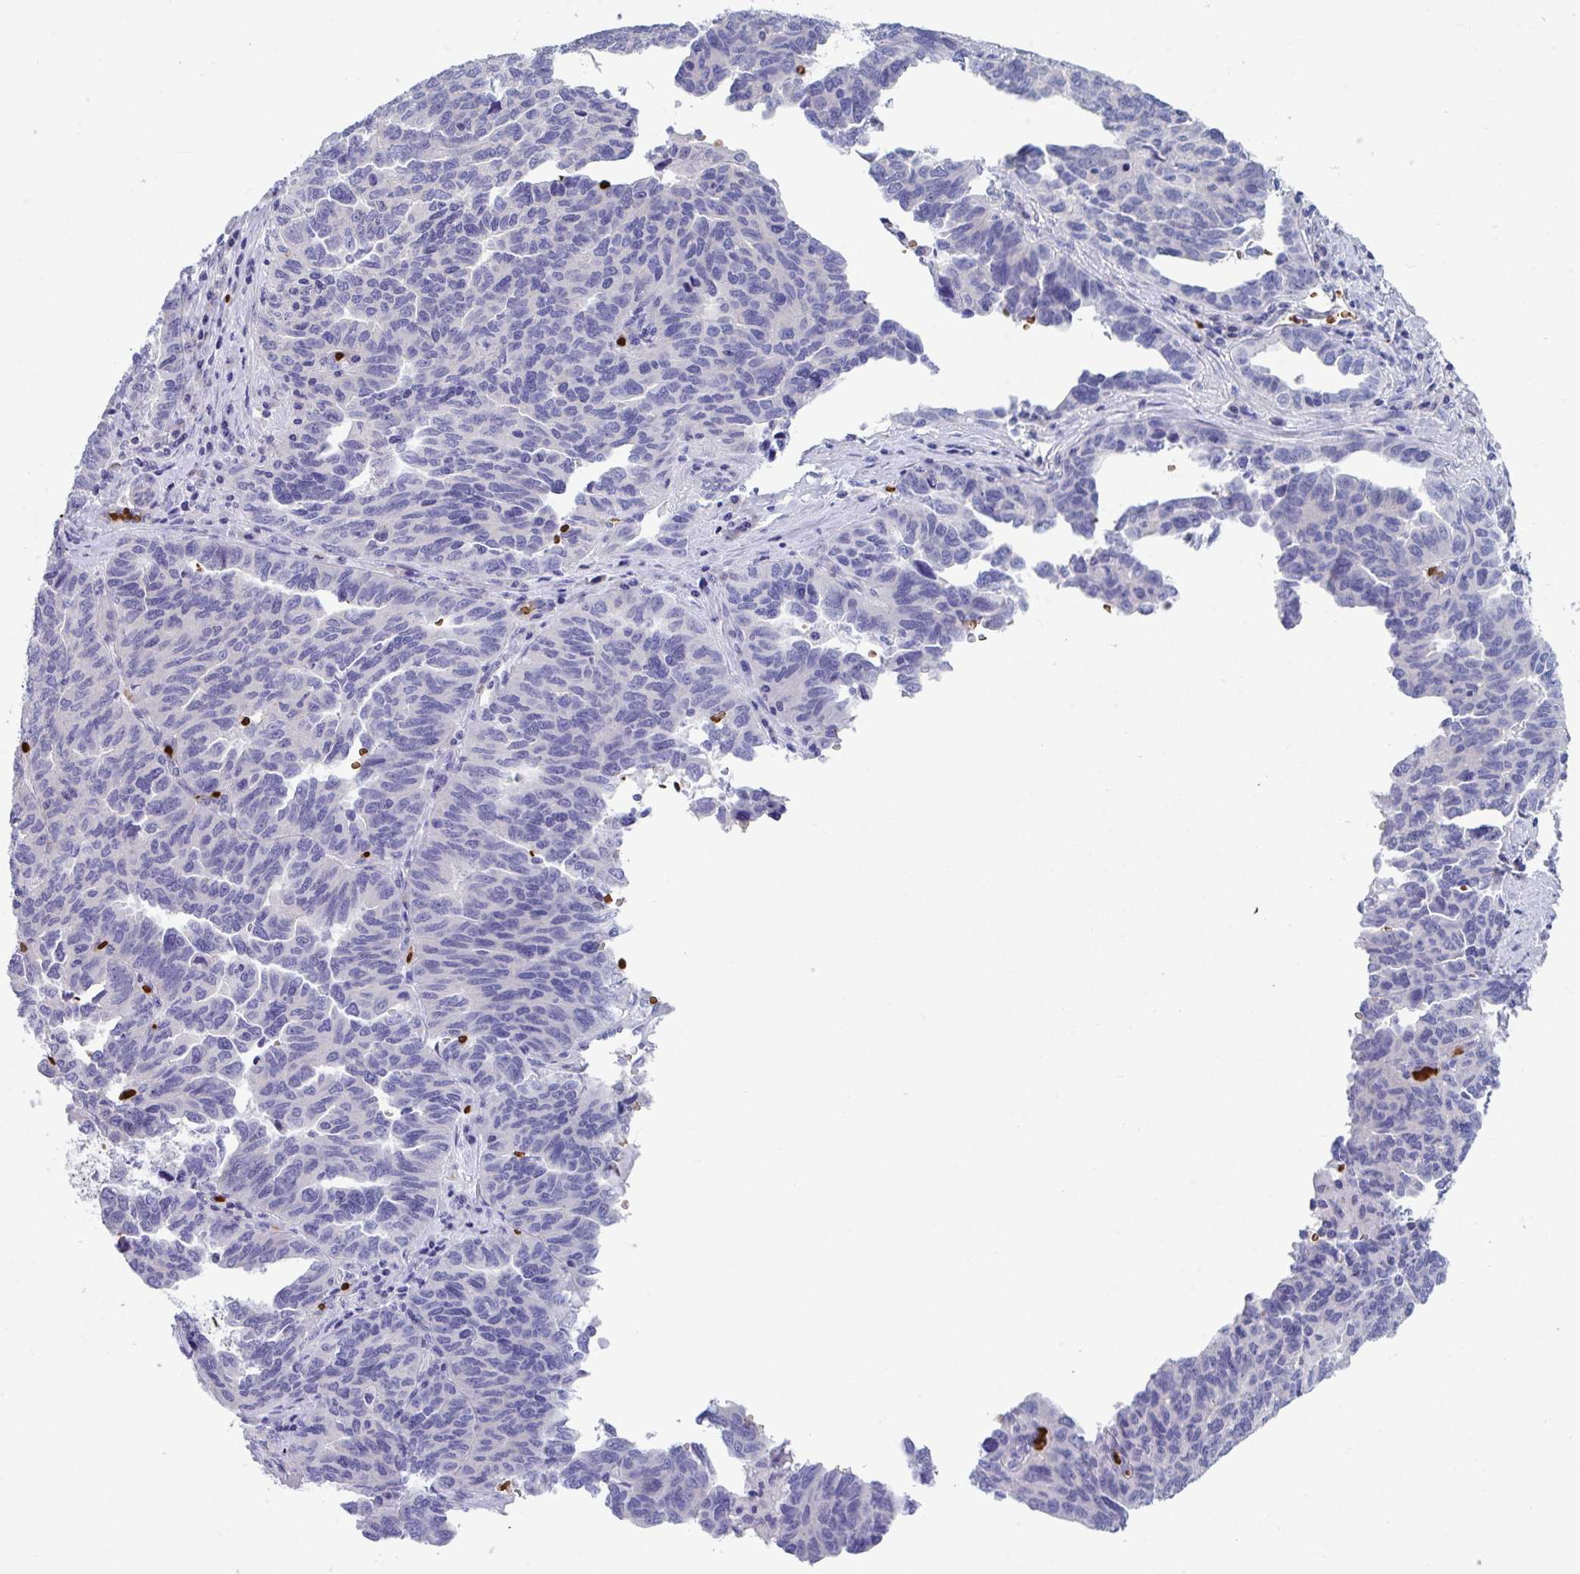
{"staining": {"intensity": "negative", "quantity": "none", "location": "none"}, "tissue": "ovarian cancer", "cell_type": "Tumor cells", "image_type": "cancer", "snomed": [{"axis": "morphology", "description": "Cystadenocarcinoma, serous, NOS"}, {"axis": "topography", "description": "Ovary"}], "caption": "Immunohistochemistry (IHC) of ovarian cancer displays no positivity in tumor cells.", "gene": "TTC30B", "patient": {"sex": "female", "age": 64}}